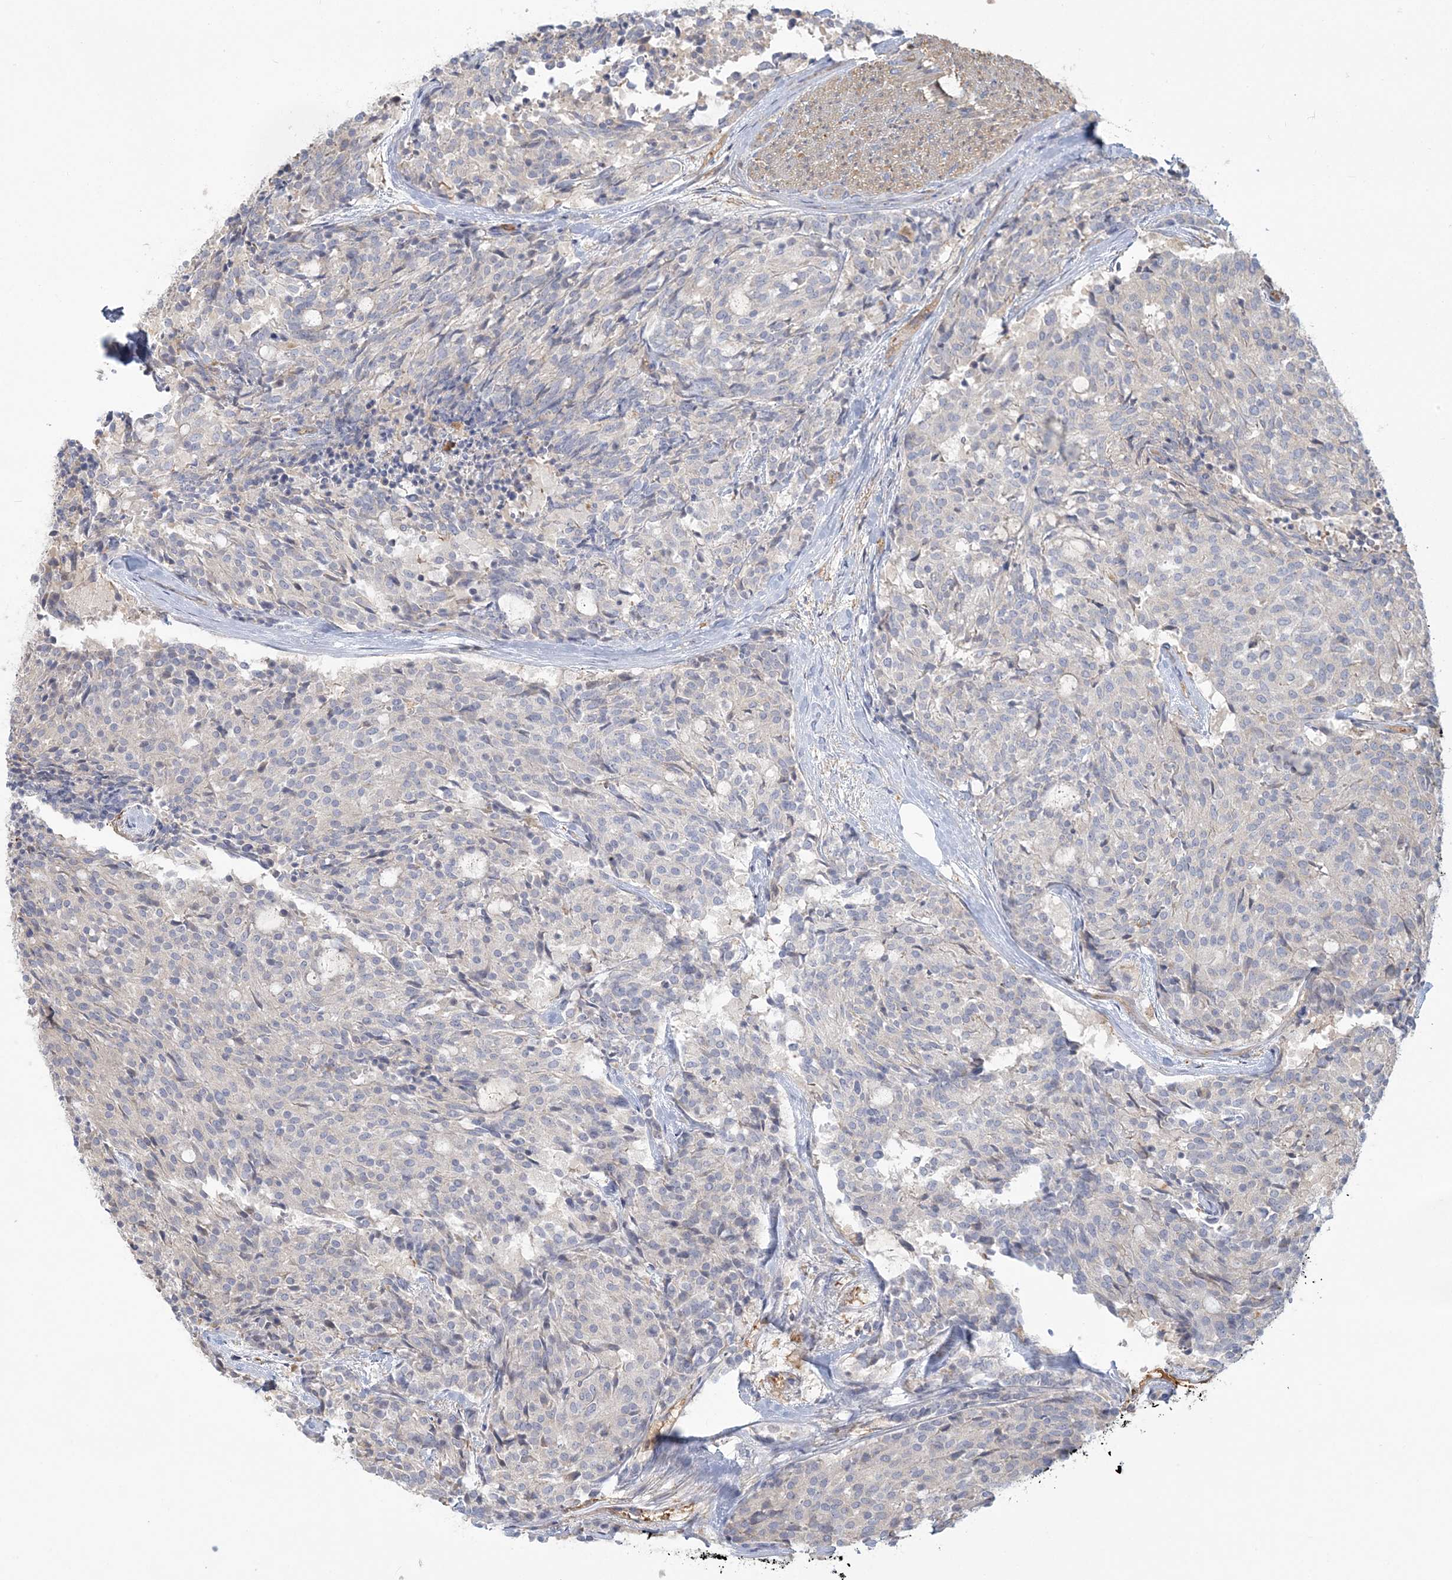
{"staining": {"intensity": "negative", "quantity": "none", "location": "none"}, "tissue": "carcinoid", "cell_type": "Tumor cells", "image_type": "cancer", "snomed": [{"axis": "morphology", "description": "Carcinoid, malignant, NOS"}, {"axis": "topography", "description": "Pancreas"}], "caption": "A histopathology image of human carcinoid is negative for staining in tumor cells.", "gene": "ANKS1A", "patient": {"sex": "female", "age": 54}}